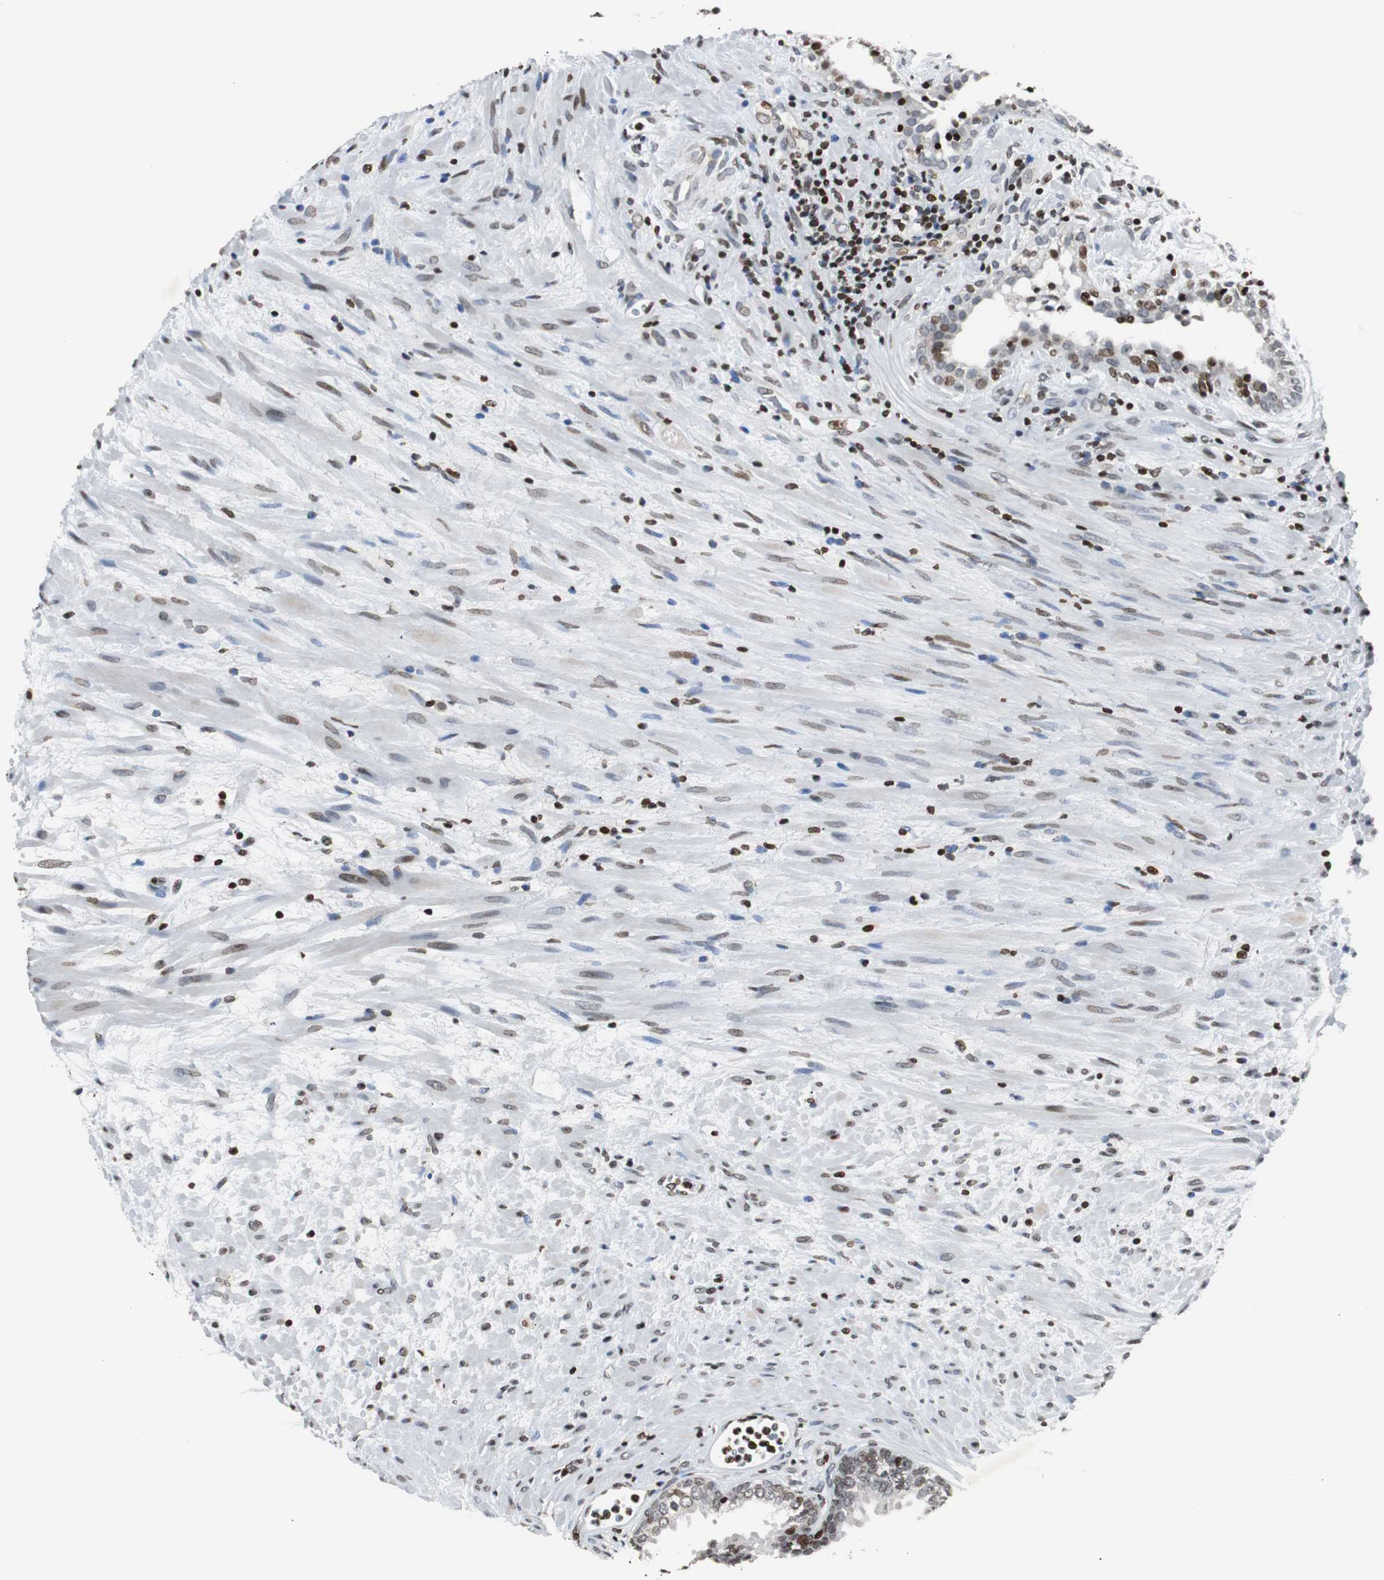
{"staining": {"intensity": "strong", "quantity": ">75%", "location": "nuclear"}, "tissue": "prostate", "cell_type": "Glandular cells", "image_type": "normal", "snomed": [{"axis": "morphology", "description": "Normal tissue, NOS"}, {"axis": "topography", "description": "Prostate"}], "caption": "DAB (3,3'-diaminobenzidine) immunohistochemical staining of normal human prostate reveals strong nuclear protein expression in about >75% of glandular cells. The staining was performed using DAB, with brown indicating positive protein expression. Nuclei are stained blue with hematoxylin.", "gene": "PAXIP1", "patient": {"sex": "male", "age": 76}}